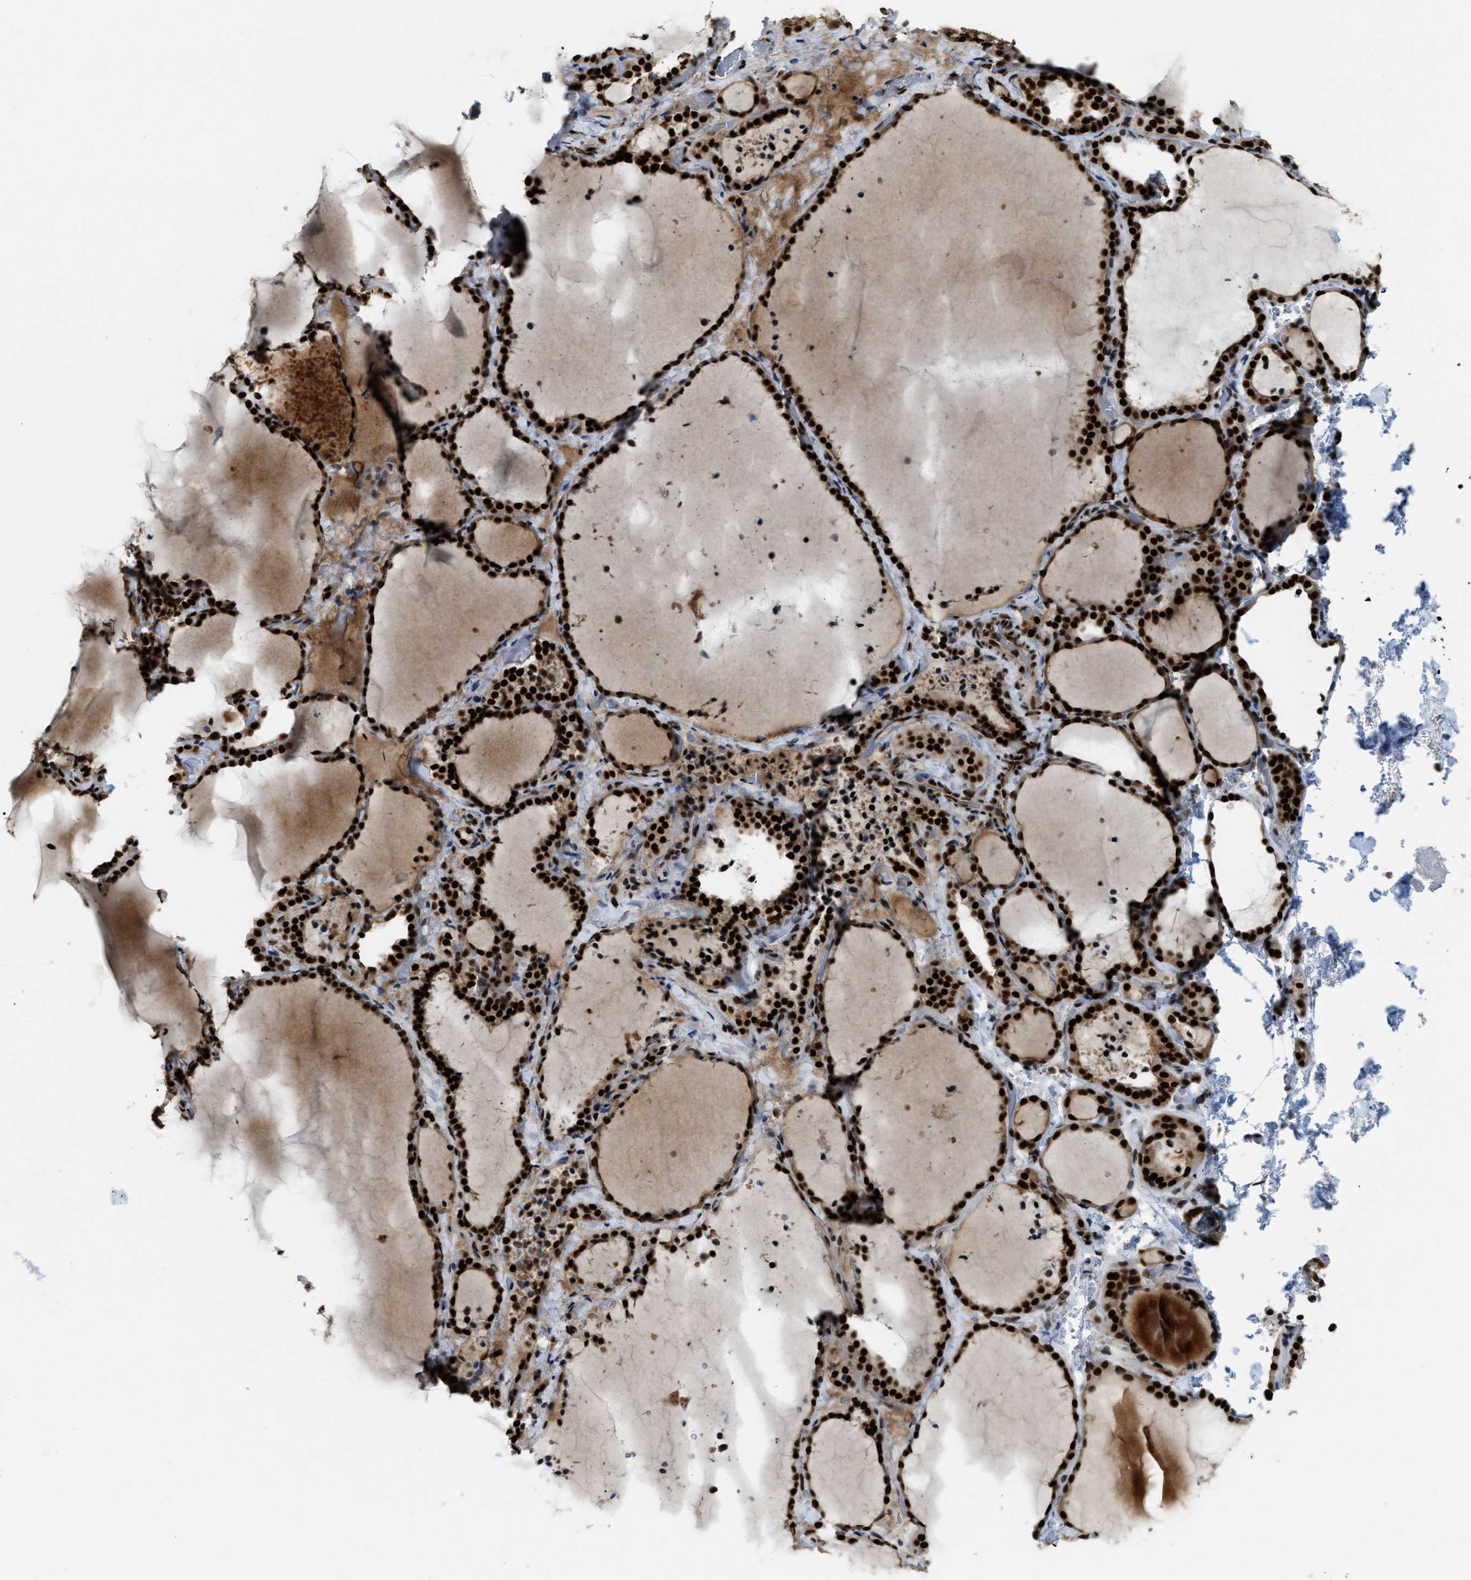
{"staining": {"intensity": "strong", "quantity": ">75%", "location": "nuclear"}, "tissue": "thyroid gland", "cell_type": "Glandular cells", "image_type": "normal", "snomed": [{"axis": "morphology", "description": "Normal tissue, NOS"}, {"axis": "topography", "description": "Thyroid gland"}], "caption": "Human thyroid gland stained with a brown dye displays strong nuclear positive positivity in about >75% of glandular cells.", "gene": "NUMA1", "patient": {"sex": "female", "age": 22}}